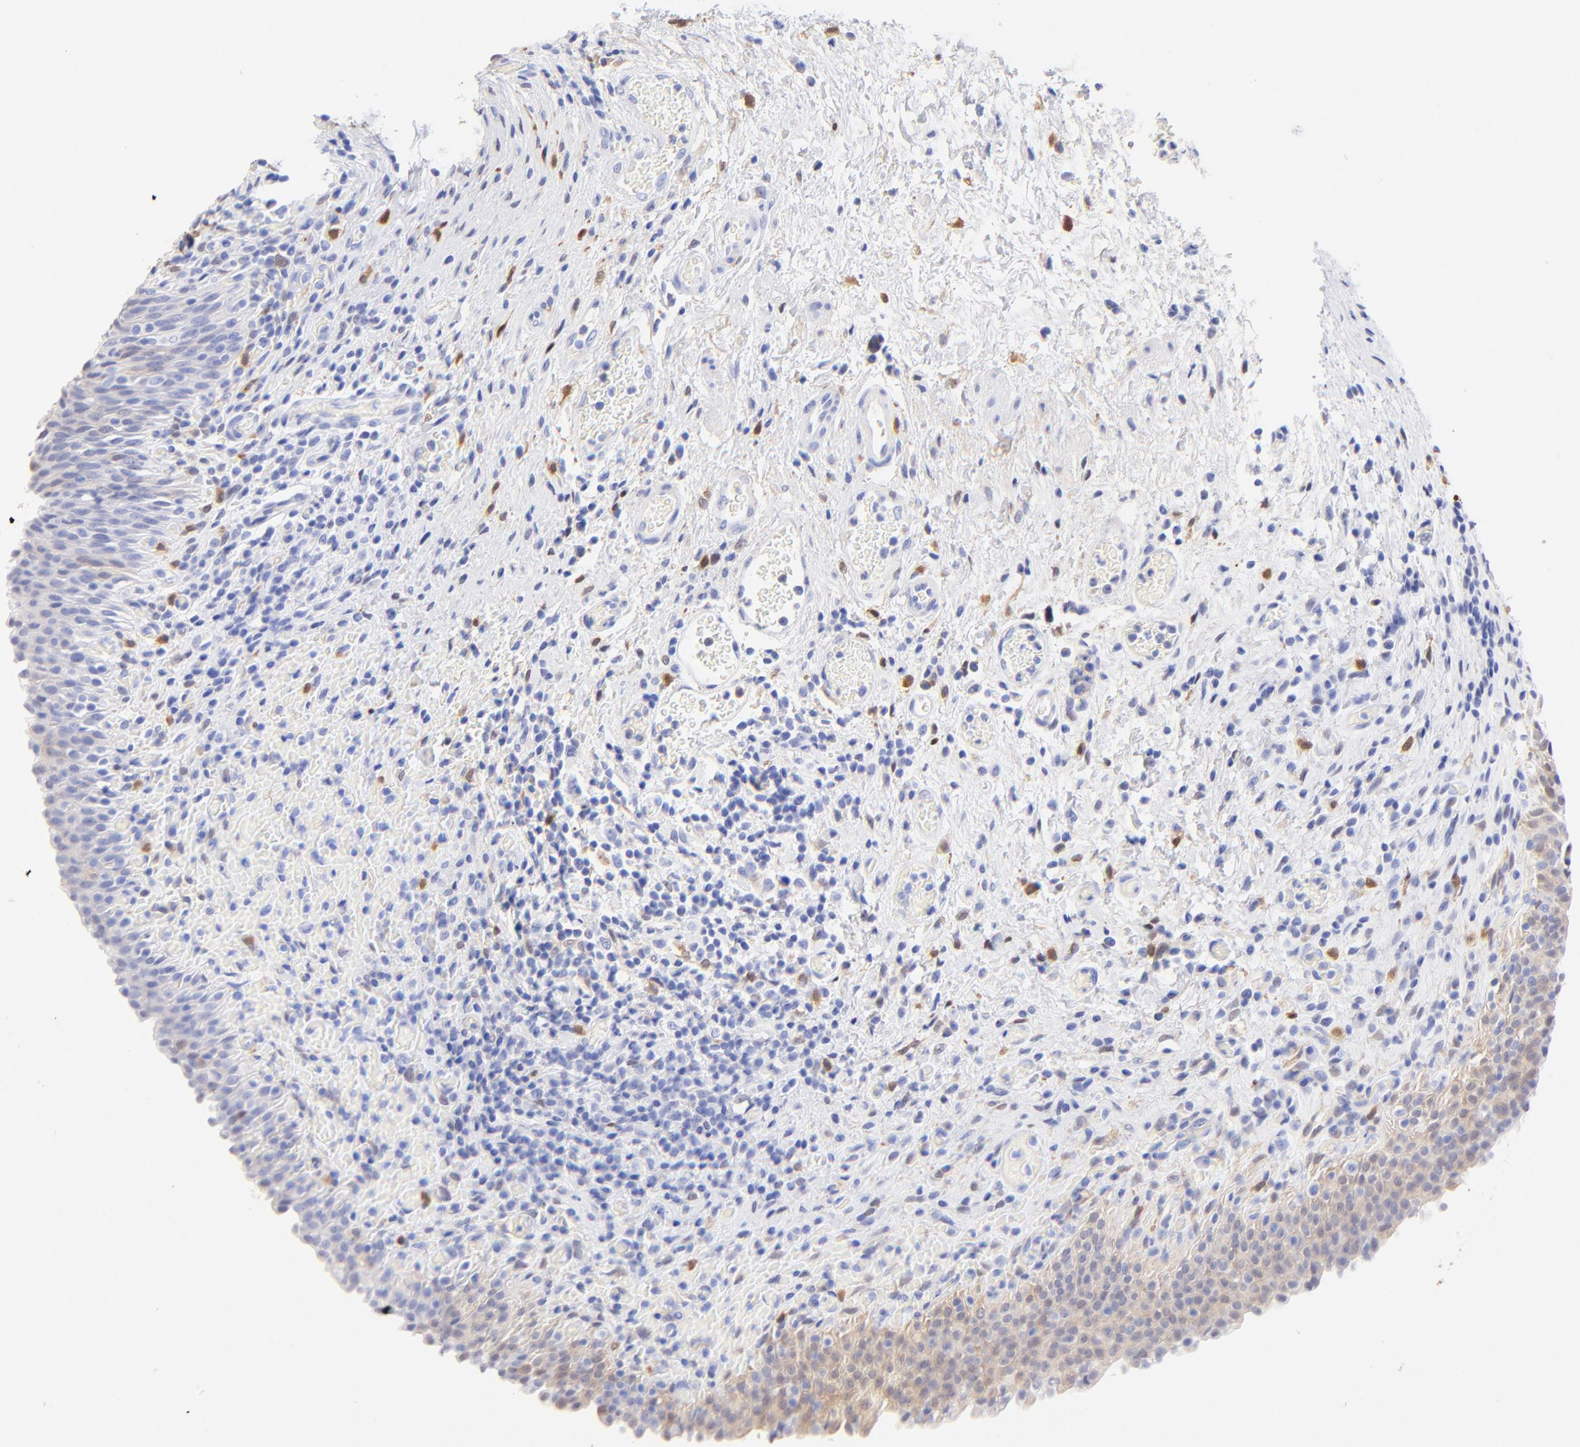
{"staining": {"intensity": "negative", "quantity": "none", "location": "none"}, "tissue": "urinary bladder", "cell_type": "Urothelial cells", "image_type": "normal", "snomed": [{"axis": "morphology", "description": "Normal tissue, NOS"}, {"axis": "morphology", "description": "Urothelial carcinoma, High grade"}, {"axis": "topography", "description": "Urinary bladder"}], "caption": "IHC of unremarkable urinary bladder reveals no staining in urothelial cells. (DAB IHC, high magnification).", "gene": "ALDH1A1", "patient": {"sex": "male", "age": 51}}